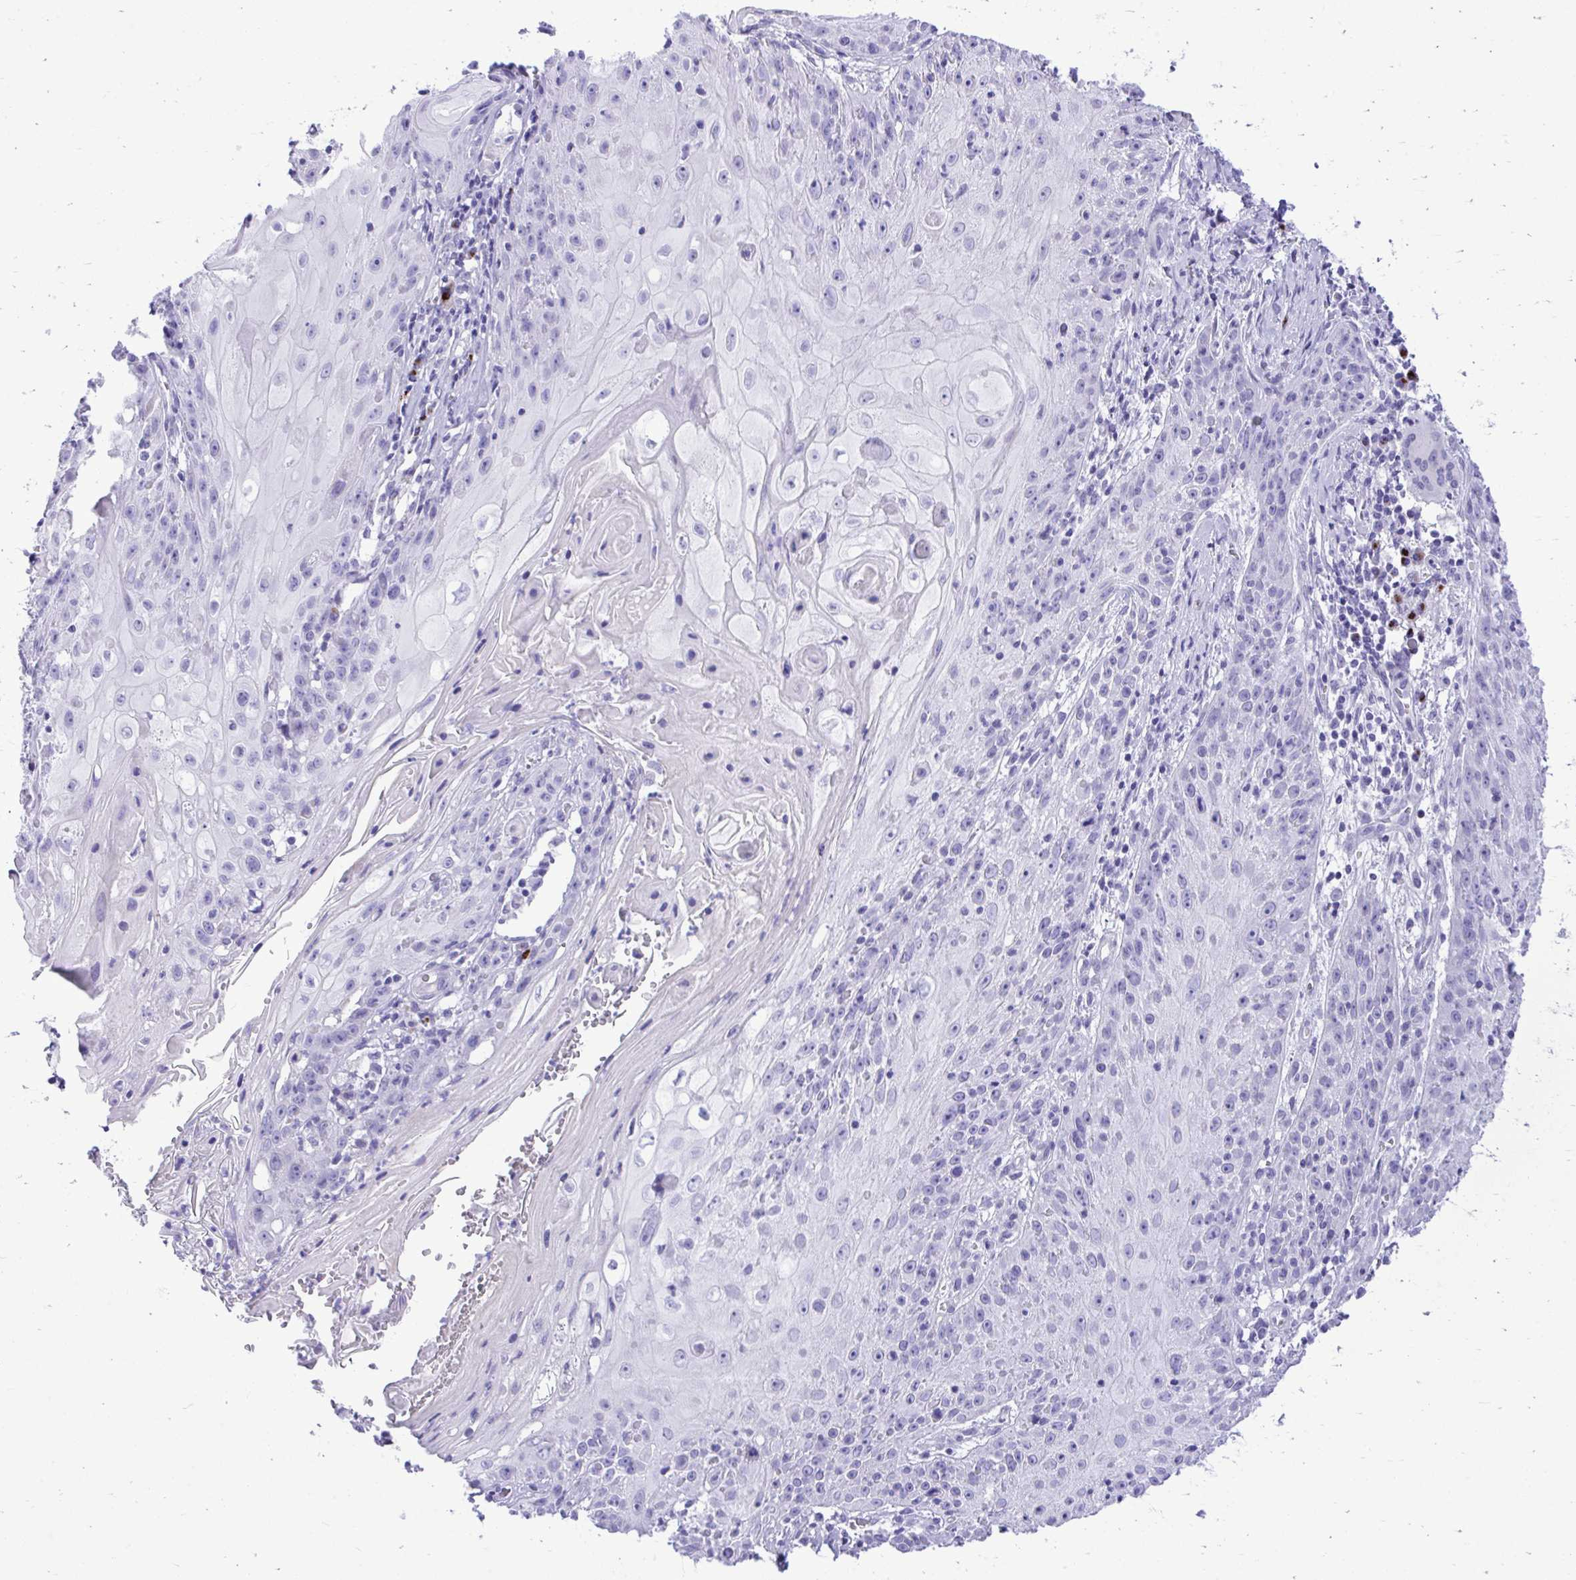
{"staining": {"intensity": "negative", "quantity": "none", "location": "none"}, "tissue": "skin cancer", "cell_type": "Tumor cells", "image_type": "cancer", "snomed": [{"axis": "morphology", "description": "Squamous cell carcinoma, NOS"}, {"axis": "topography", "description": "Skin"}, {"axis": "topography", "description": "Vulva"}], "caption": "This is a photomicrograph of immunohistochemistry staining of skin cancer (squamous cell carcinoma), which shows no positivity in tumor cells.", "gene": "ANKDD1B", "patient": {"sex": "female", "age": 76}}